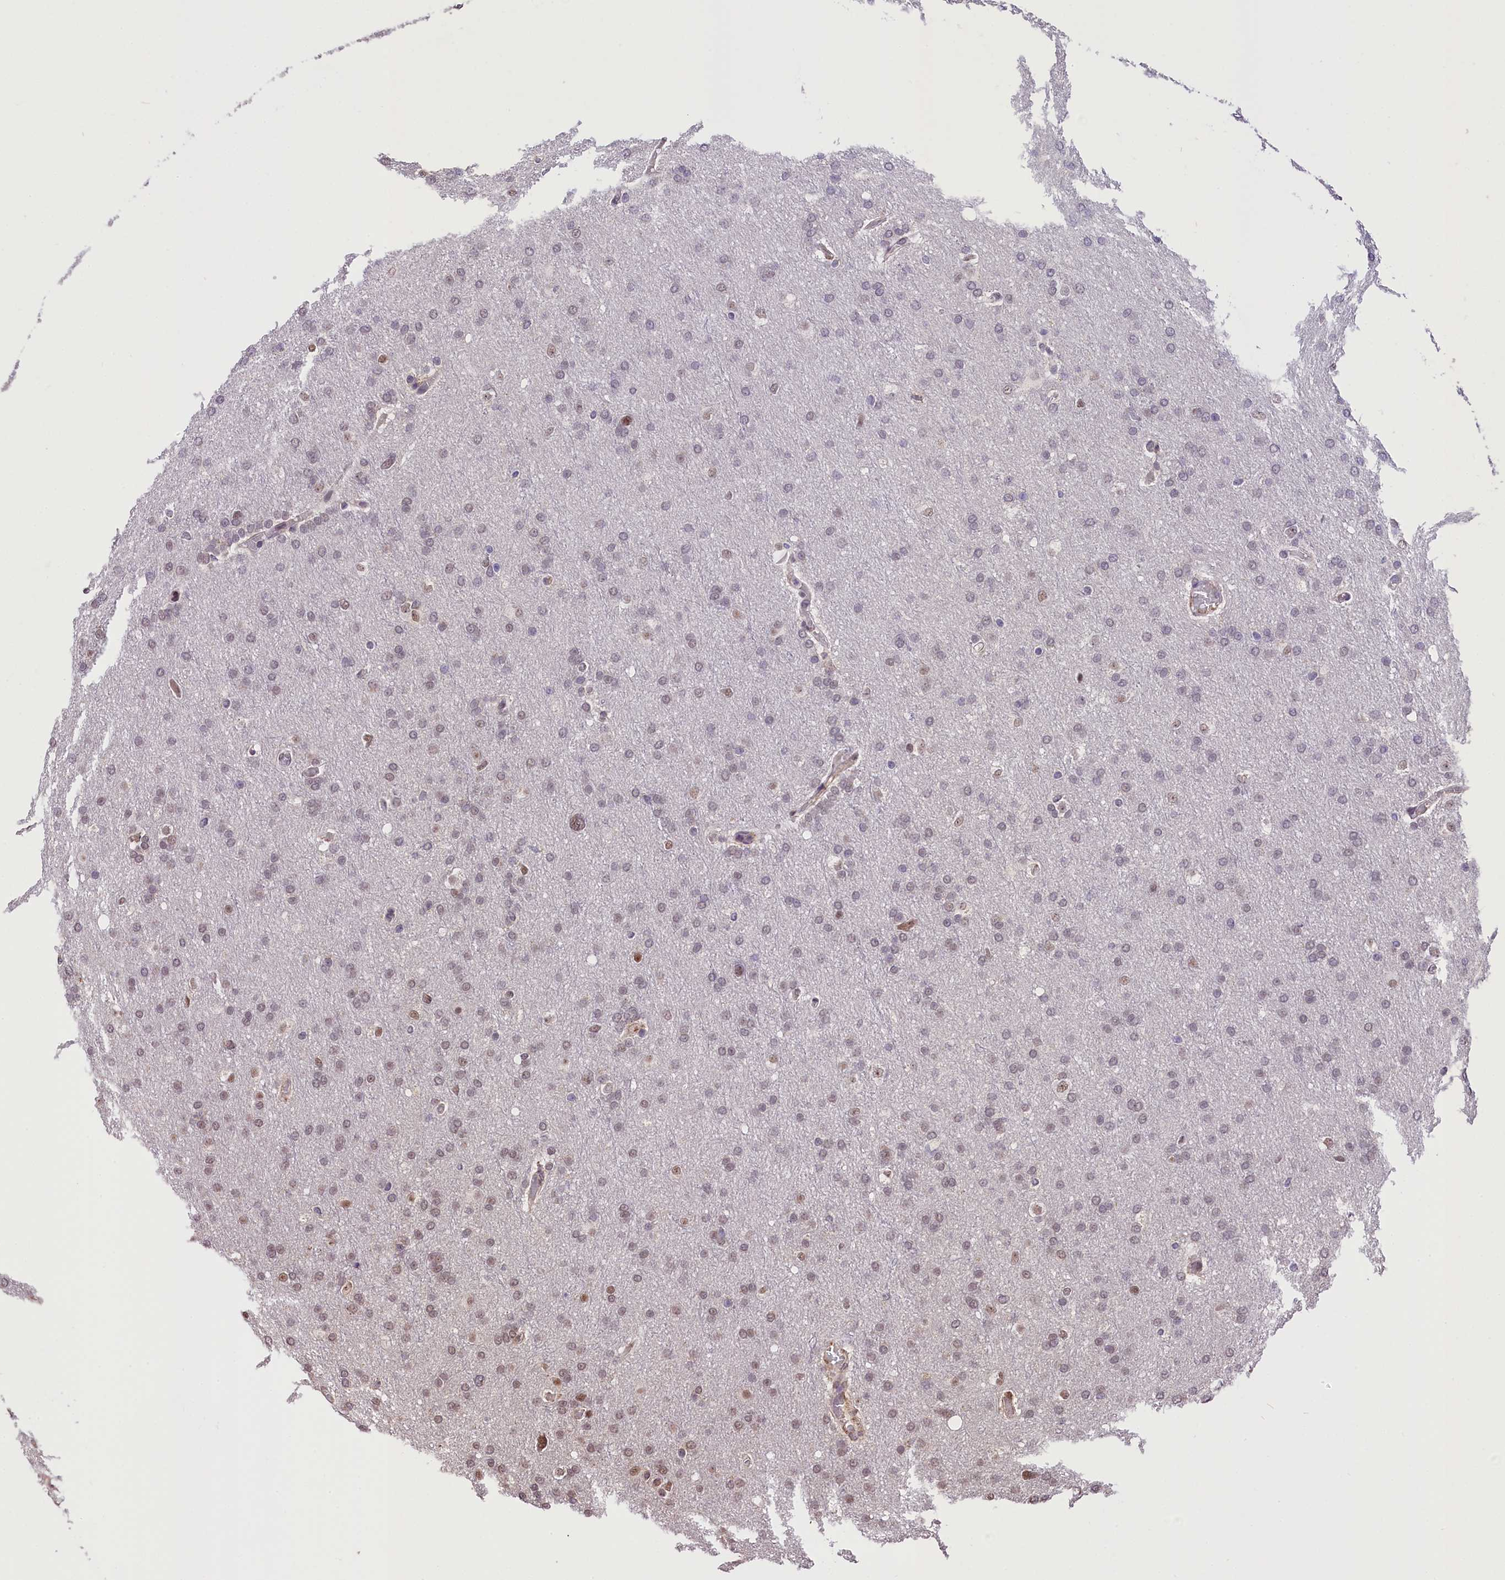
{"staining": {"intensity": "weak", "quantity": "<25%", "location": "nuclear"}, "tissue": "glioma", "cell_type": "Tumor cells", "image_type": "cancer", "snomed": [{"axis": "morphology", "description": "Glioma, malignant, High grade"}, {"axis": "topography", "description": "Cerebral cortex"}], "caption": "Protein analysis of glioma exhibits no significant positivity in tumor cells.", "gene": "MRPL54", "patient": {"sex": "female", "age": 36}}